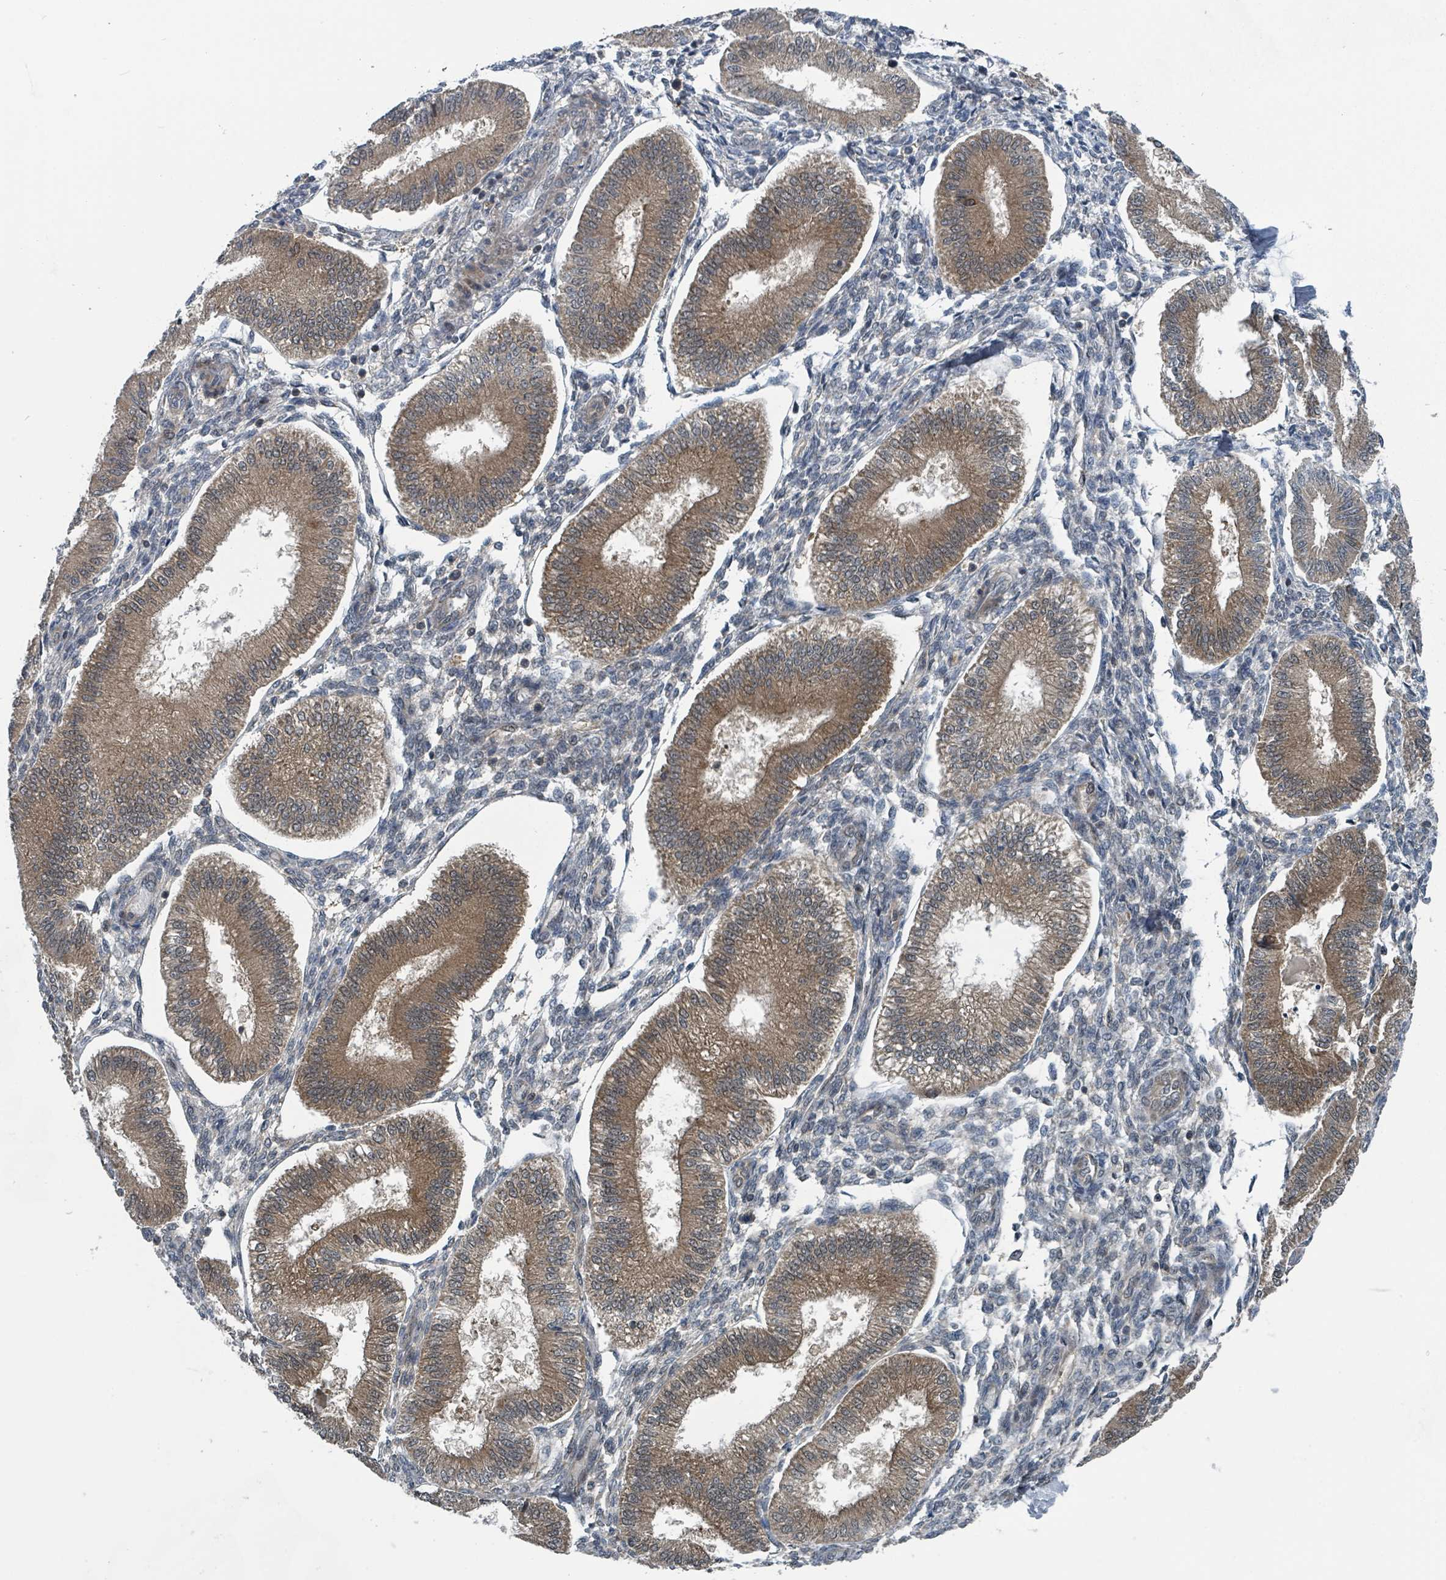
{"staining": {"intensity": "weak", "quantity": "25%-75%", "location": "cytoplasmic/membranous"}, "tissue": "endometrium", "cell_type": "Cells in endometrial stroma", "image_type": "normal", "snomed": [{"axis": "morphology", "description": "Normal tissue, NOS"}, {"axis": "topography", "description": "Endometrium"}], "caption": "Immunohistochemistry (IHC) micrograph of benign endometrium: endometrium stained using IHC displays low levels of weak protein expression localized specifically in the cytoplasmic/membranous of cells in endometrial stroma, appearing as a cytoplasmic/membranous brown color.", "gene": "GOLGA7B", "patient": {"sex": "female", "age": 39}}